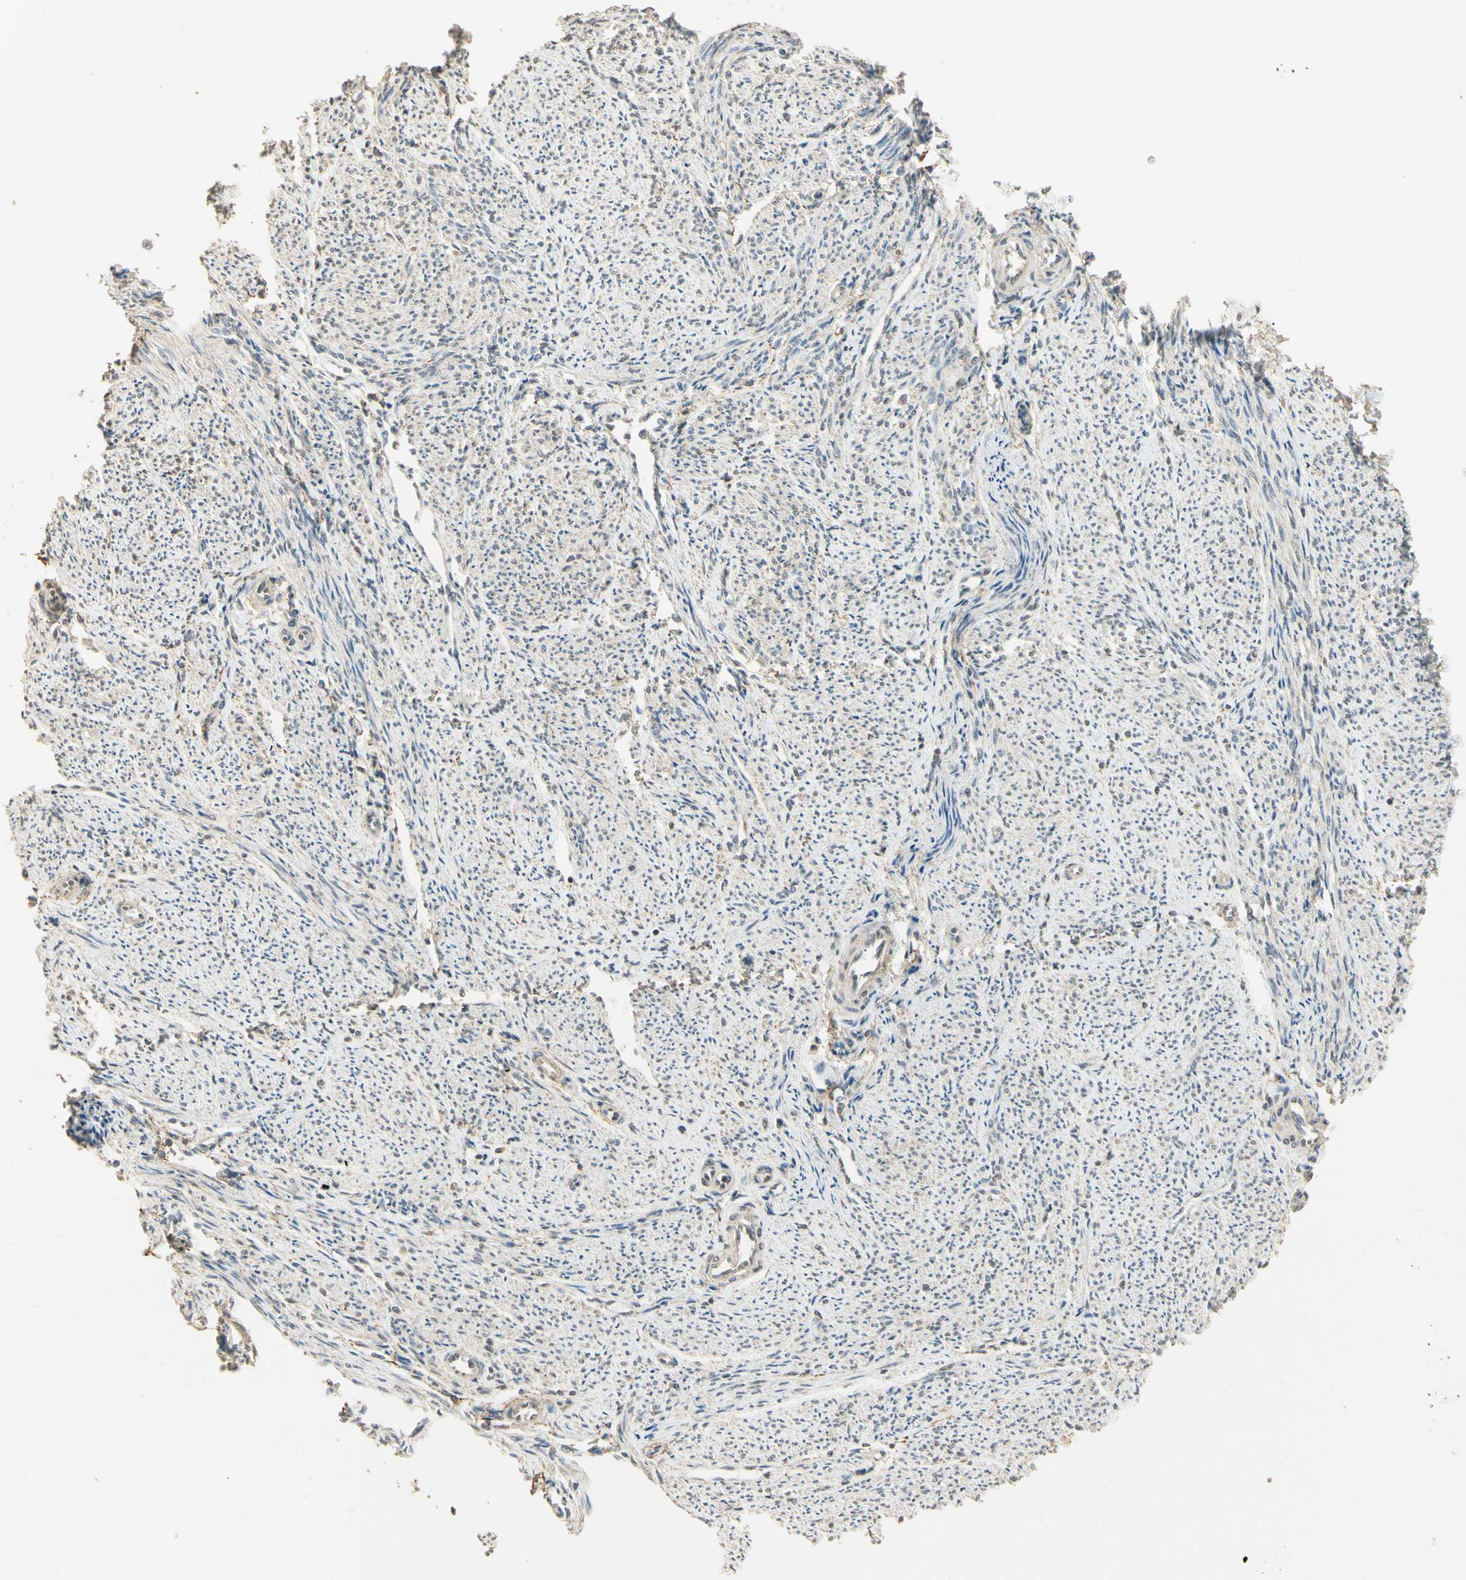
{"staining": {"intensity": "weak", "quantity": "25%-75%", "location": "cytoplasmic/membranous"}, "tissue": "smooth muscle", "cell_type": "Smooth muscle cells", "image_type": "normal", "snomed": [{"axis": "morphology", "description": "Normal tissue, NOS"}, {"axis": "topography", "description": "Smooth muscle"}], "caption": "This is a histology image of immunohistochemistry (IHC) staining of benign smooth muscle, which shows weak staining in the cytoplasmic/membranous of smooth muscle cells.", "gene": "SGCA", "patient": {"sex": "female", "age": 65}}